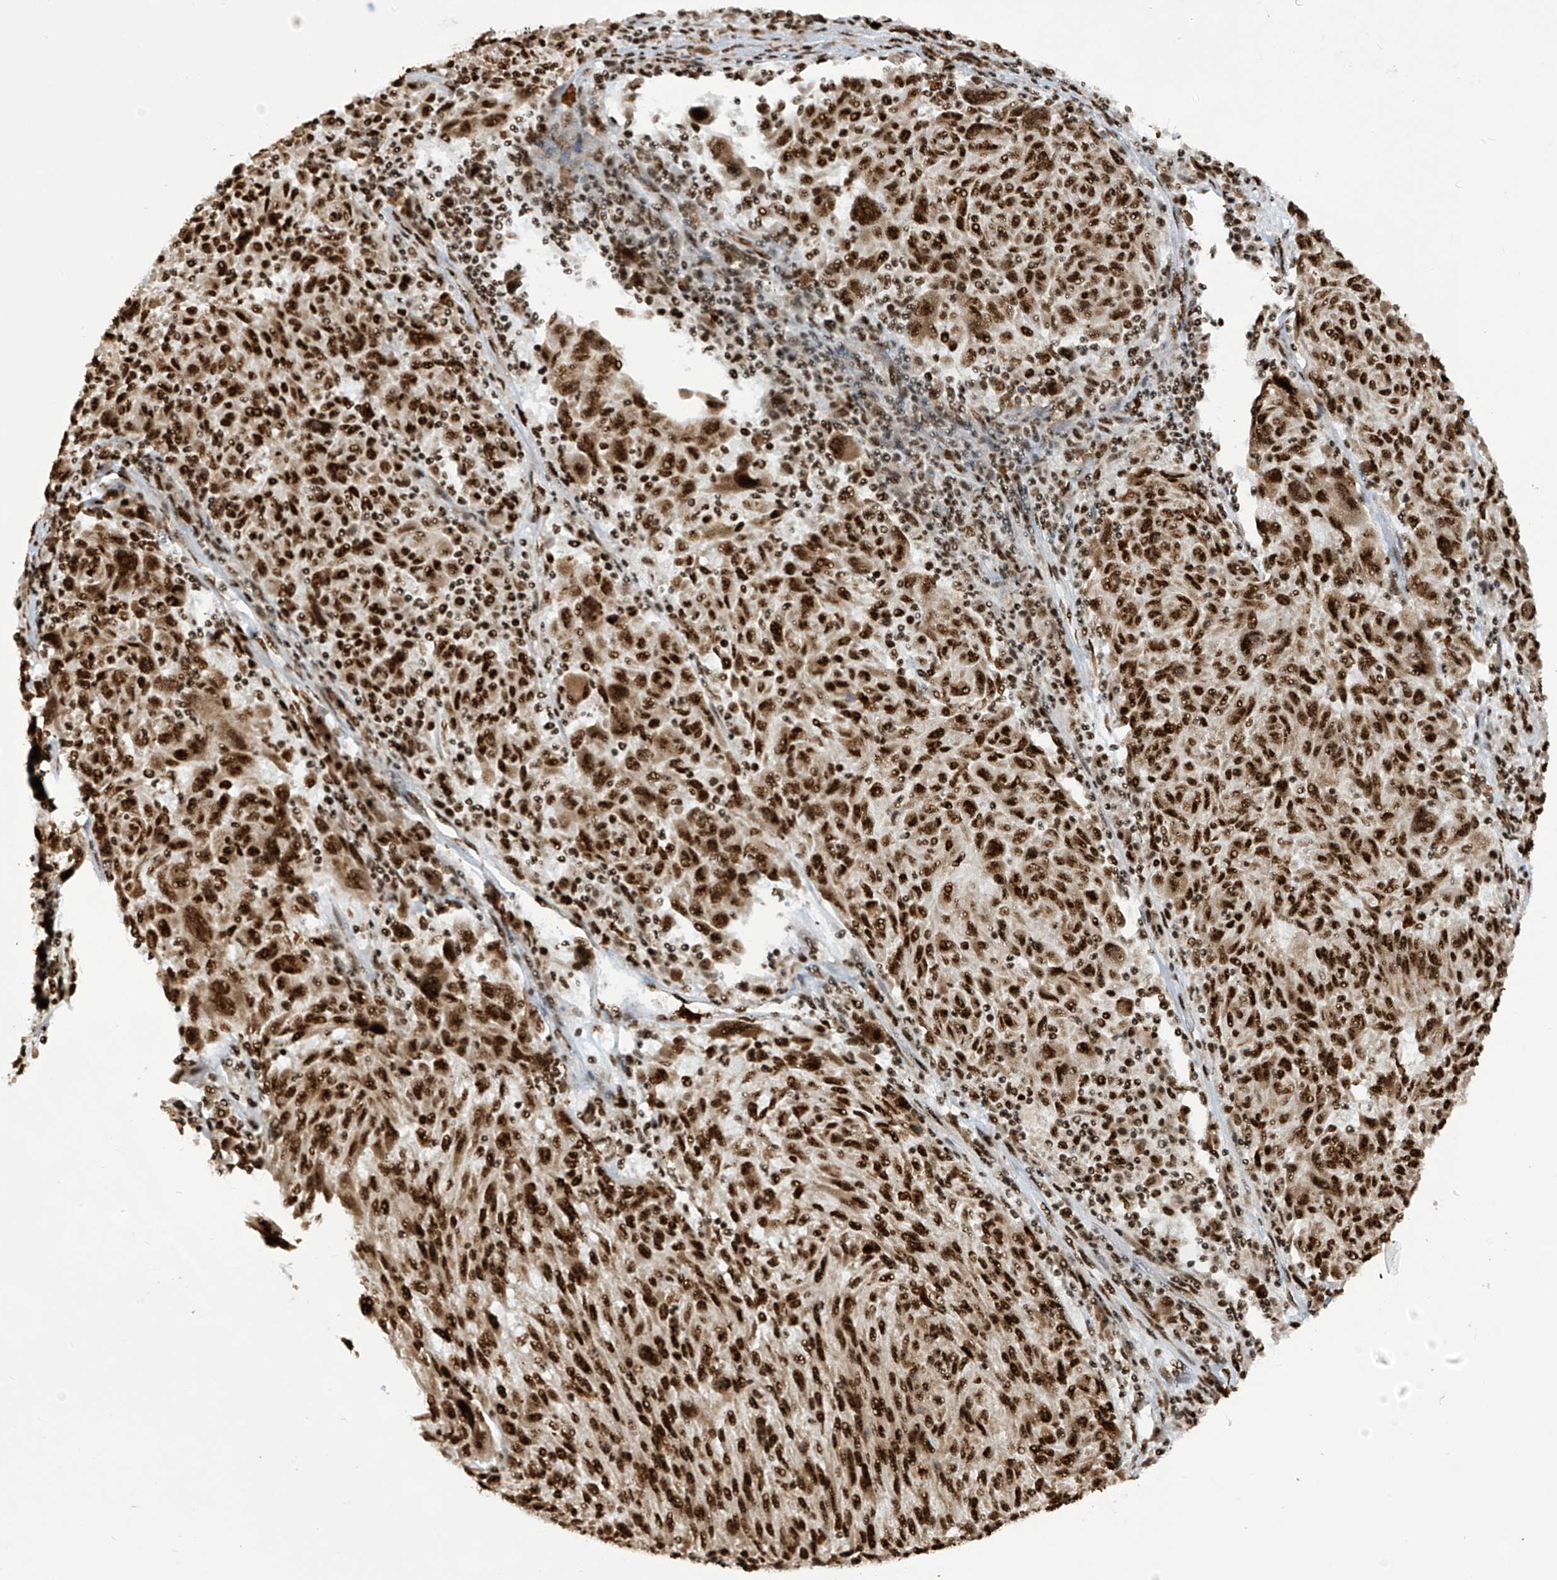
{"staining": {"intensity": "strong", "quantity": ">75%", "location": "nuclear"}, "tissue": "melanoma", "cell_type": "Tumor cells", "image_type": "cancer", "snomed": [{"axis": "morphology", "description": "Malignant melanoma, NOS"}, {"axis": "topography", "description": "Skin"}], "caption": "Malignant melanoma was stained to show a protein in brown. There is high levels of strong nuclear expression in approximately >75% of tumor cells.", "gene": "LBH", "patient": {"sex": "male", "age": 53}}